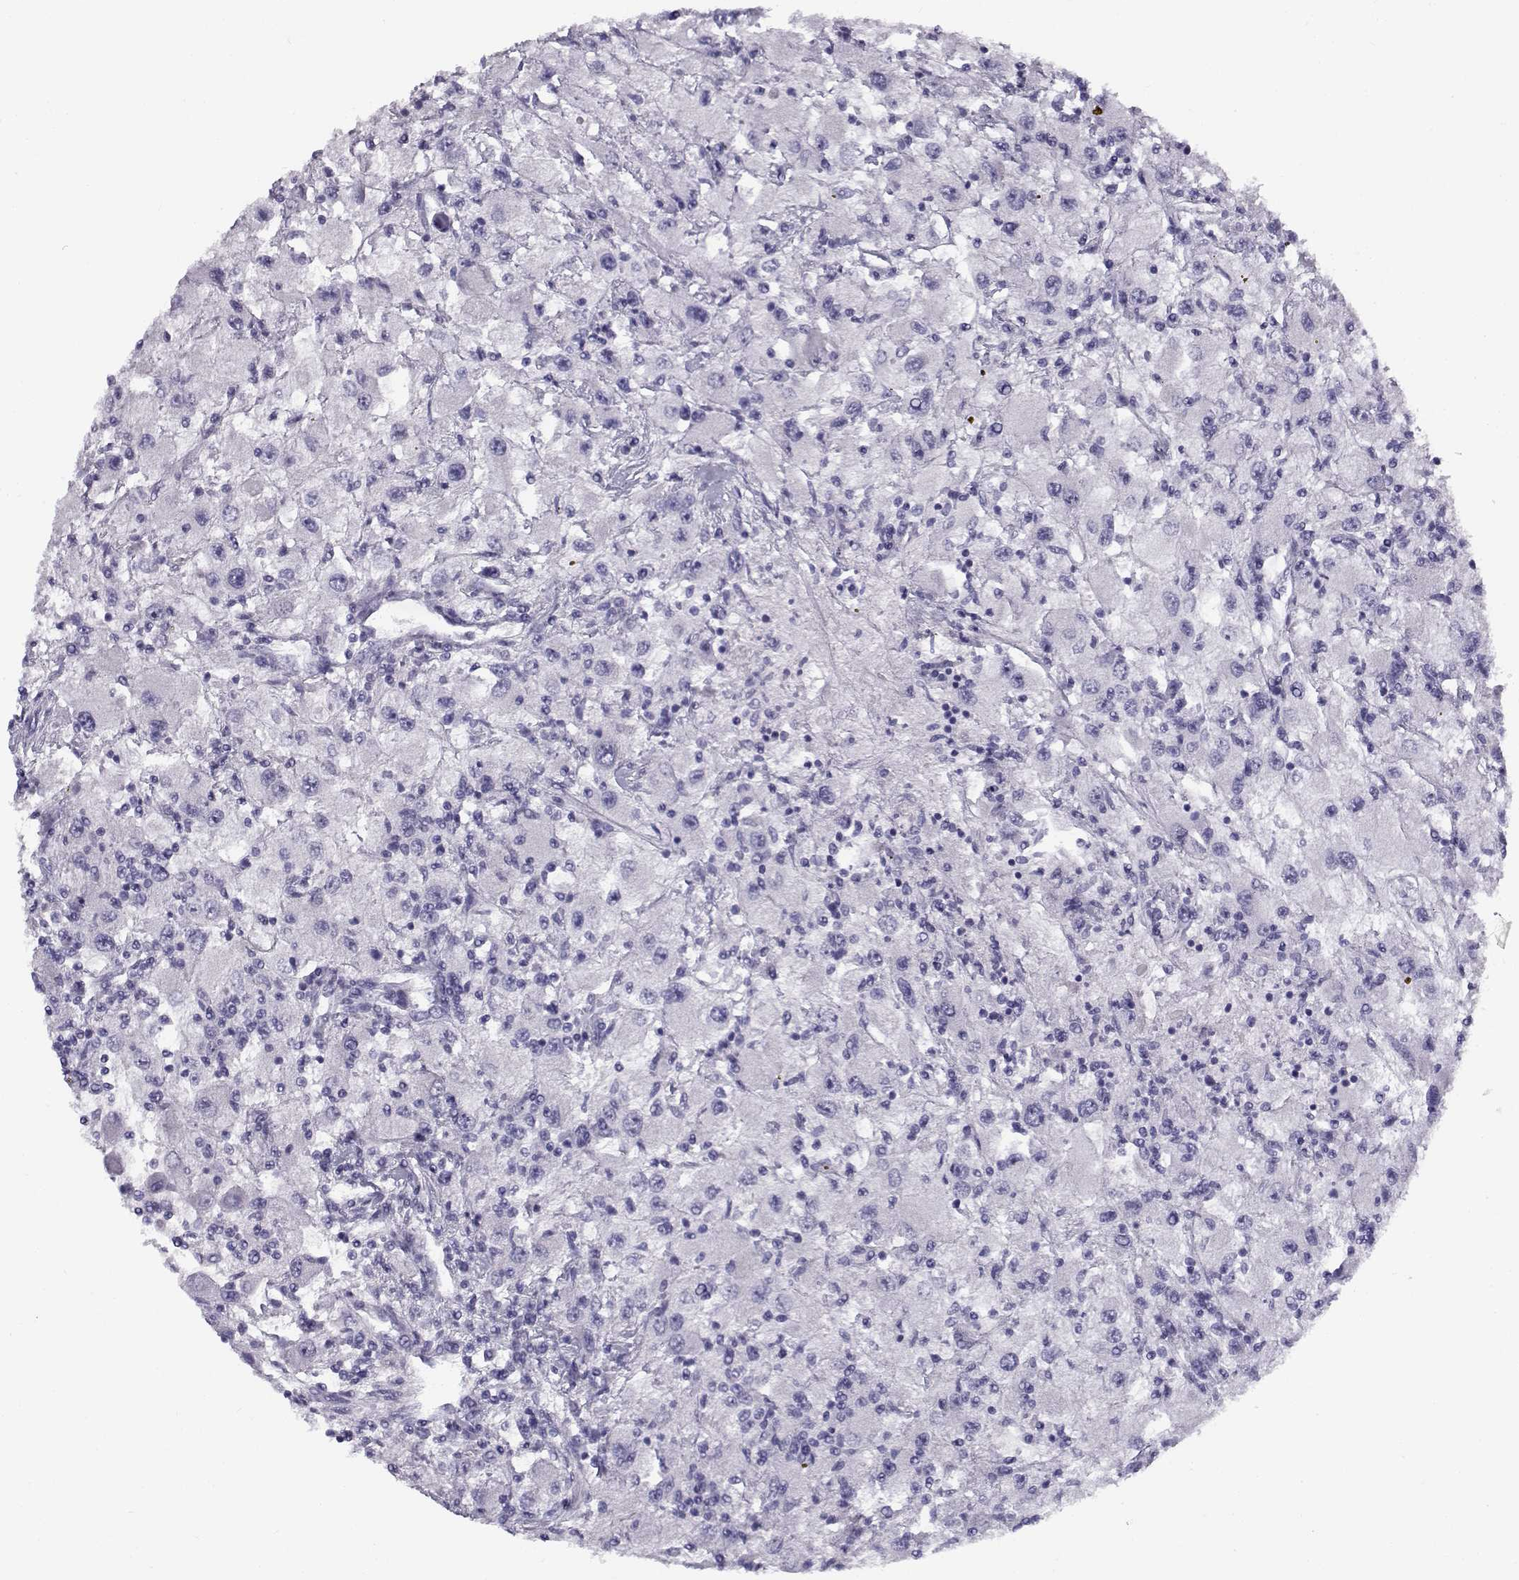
{"staining": {"intensity": "negative", "quantity": "none", "location": "none"}, "tissue": "renal cancer", "cell_type": "Tumor cells", "image_type": "cancer", "snomed": [{"axis": "morphology", "description": "Adenocarcinoma, NOS"}, {"axis": "topography", "description": "Kidney"}], "caption": "DAB immunohistochemical staining of human renal cancer (adenocarcinoma) shows no significant staining in tumor cells.", "gene": "CREB3L3", "patient": {"sex": "female", "age": 67}}